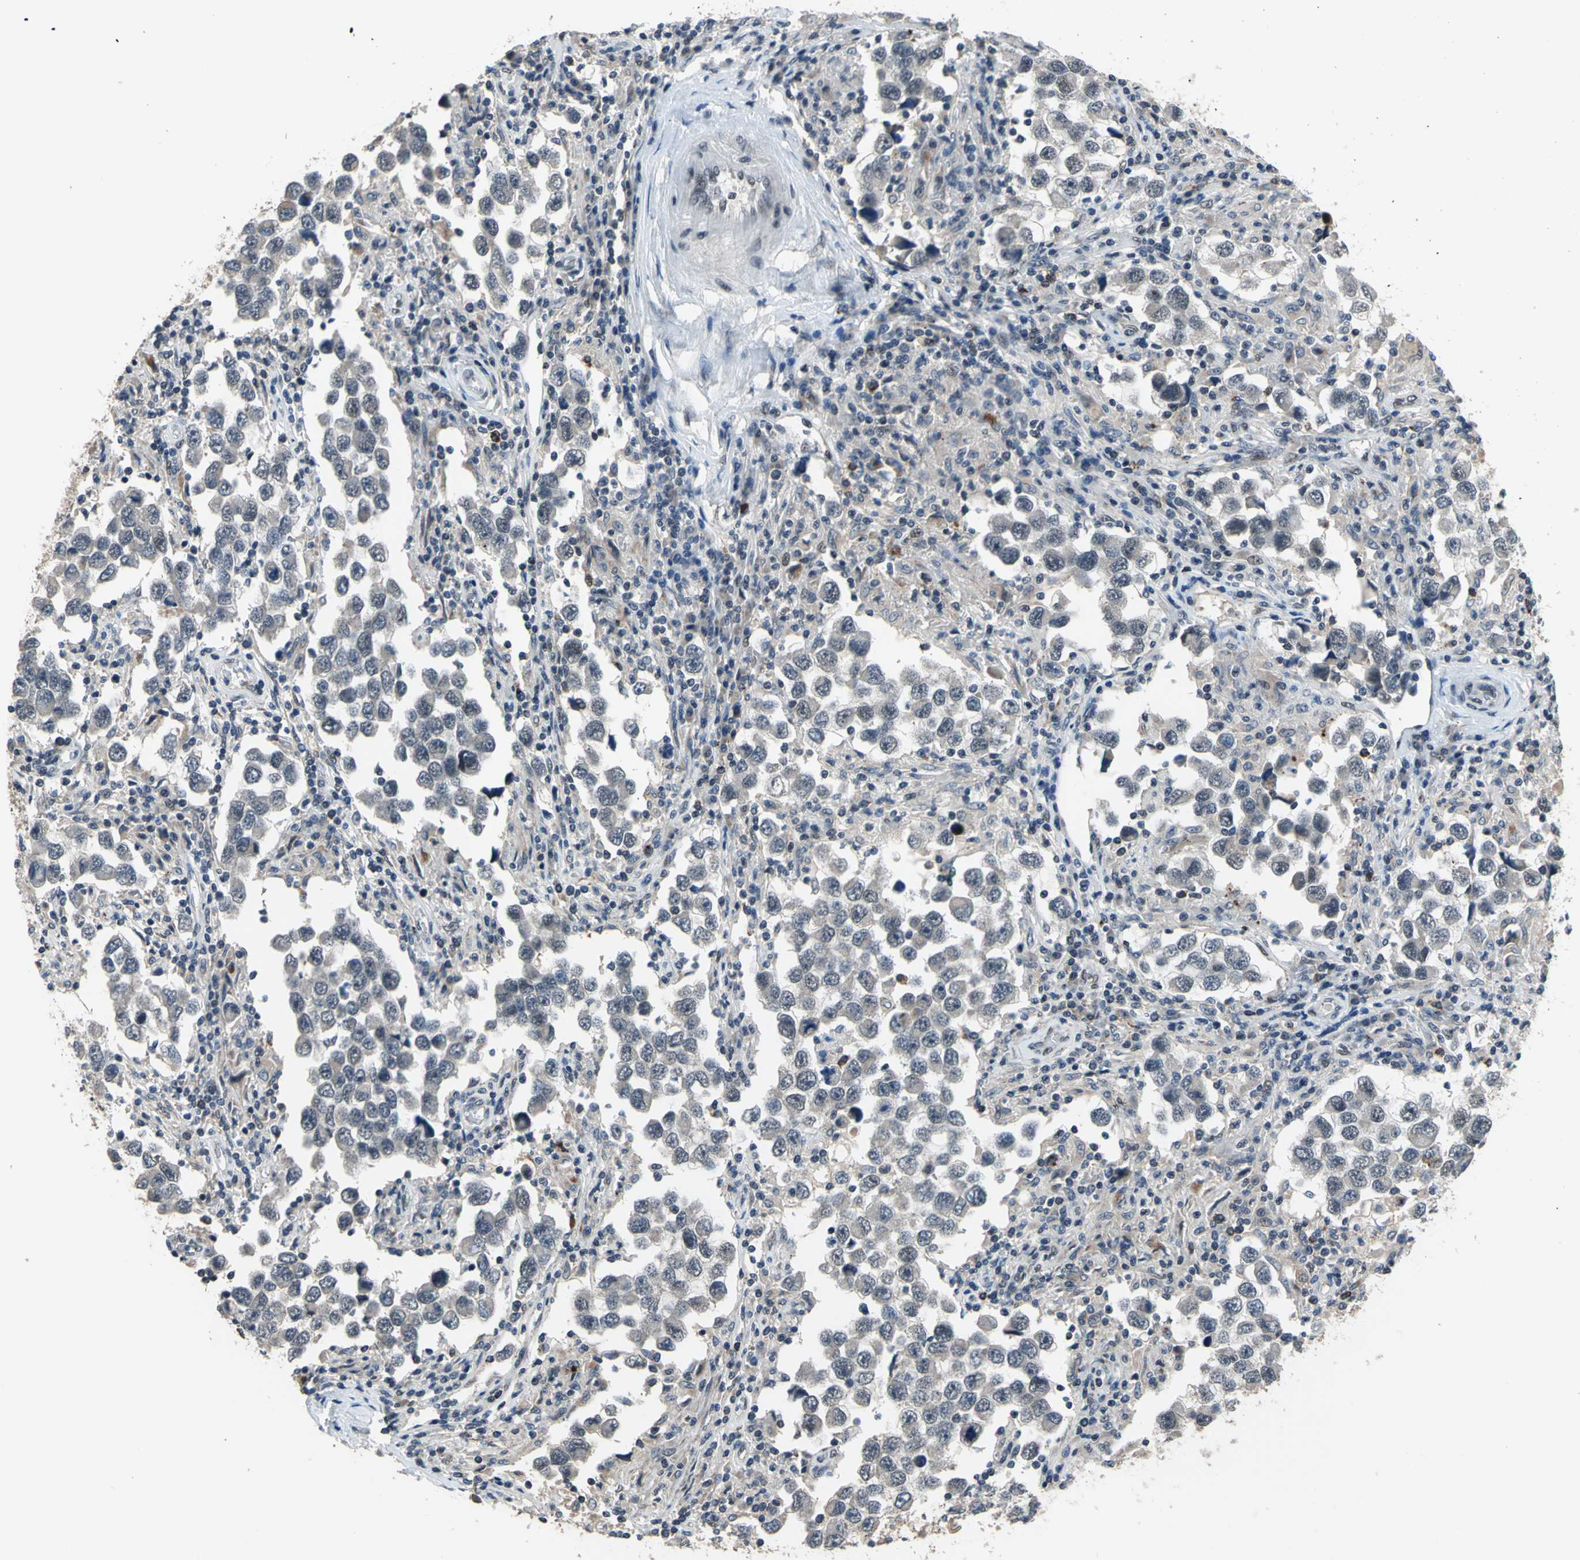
{"staining": {"intensity": "negative", "quantity": "none", "location": "none"}, "tissue": "testis cancer", "cell_type": "Tumor cells", "image_type": "cancer", "snomed": [{"axis": "morphology", "description": "Carcinoma, Embryonal, NOS"}, {"axis": "topography", "description": "Testis"}], "caption": "Testis cancer (embryonal carcinoma) was stained to show a protein in brown. There is no significant positivity in tumor cells.", "gene": "ELF2", "patient": {"sex": "male", "age": 21}}